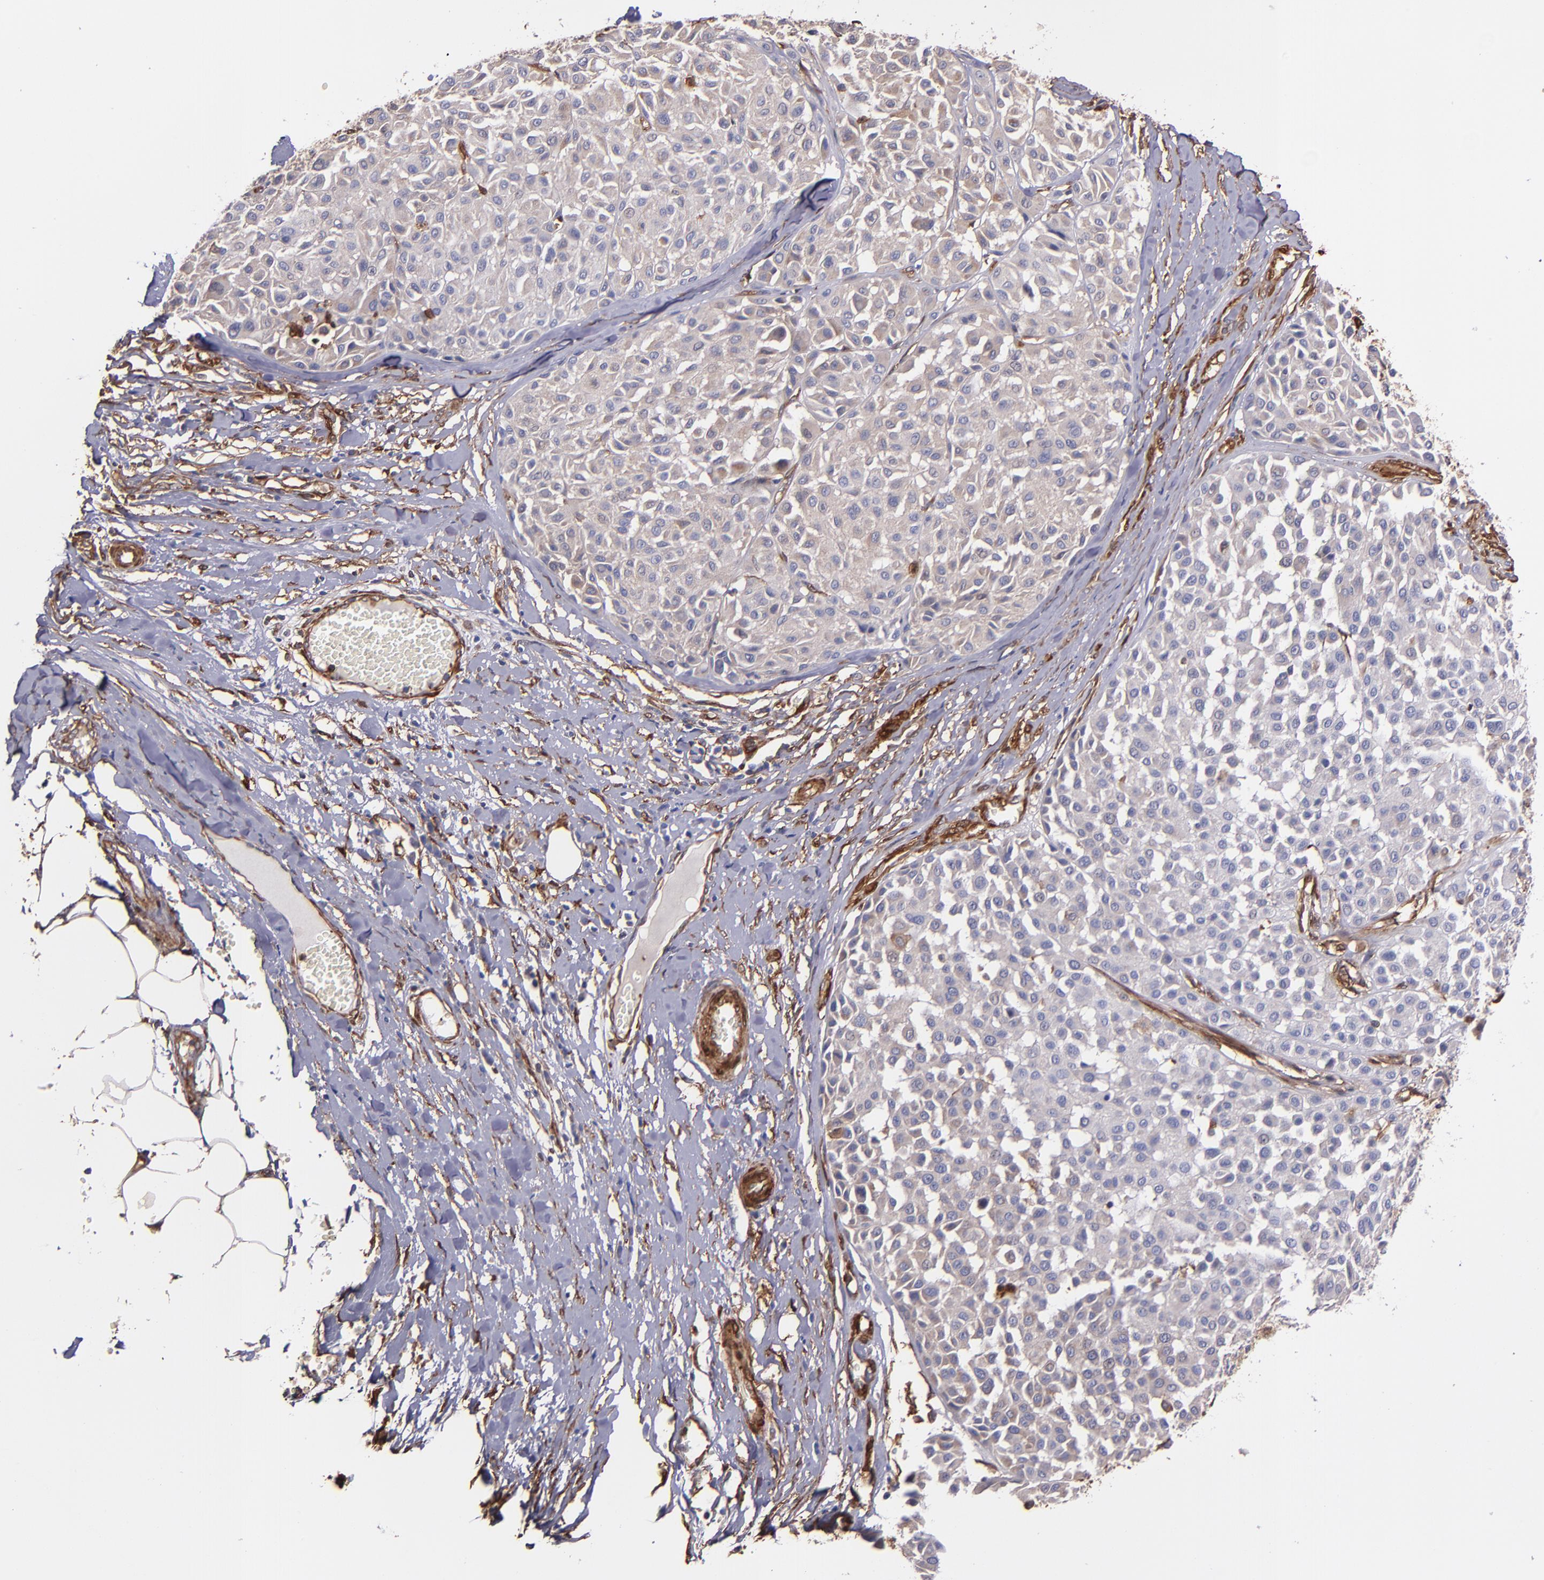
{"staining": {"intensity": "weak", "quantity": ">75%", "location": "cytoplasmic/membranous"}, "tissue": "melanoma", "cell_type": "Tumor cells", "image_type": "cancer", "snomed": [{"axis": "morphology", "description": "Malignant melanoma, Metastatic site"}, {"axis": "topography", "description": "Soft tissue"}], "caption": "Immunohistochemistry (IHC) (DAB) staining of malignant melanoma (metastatic site) reveals weak cytoplasmic/membranous protein positivity in about >75% of tumor cells.", "gene": "VCL", "patient": {"sex": "male", "age": 41}}